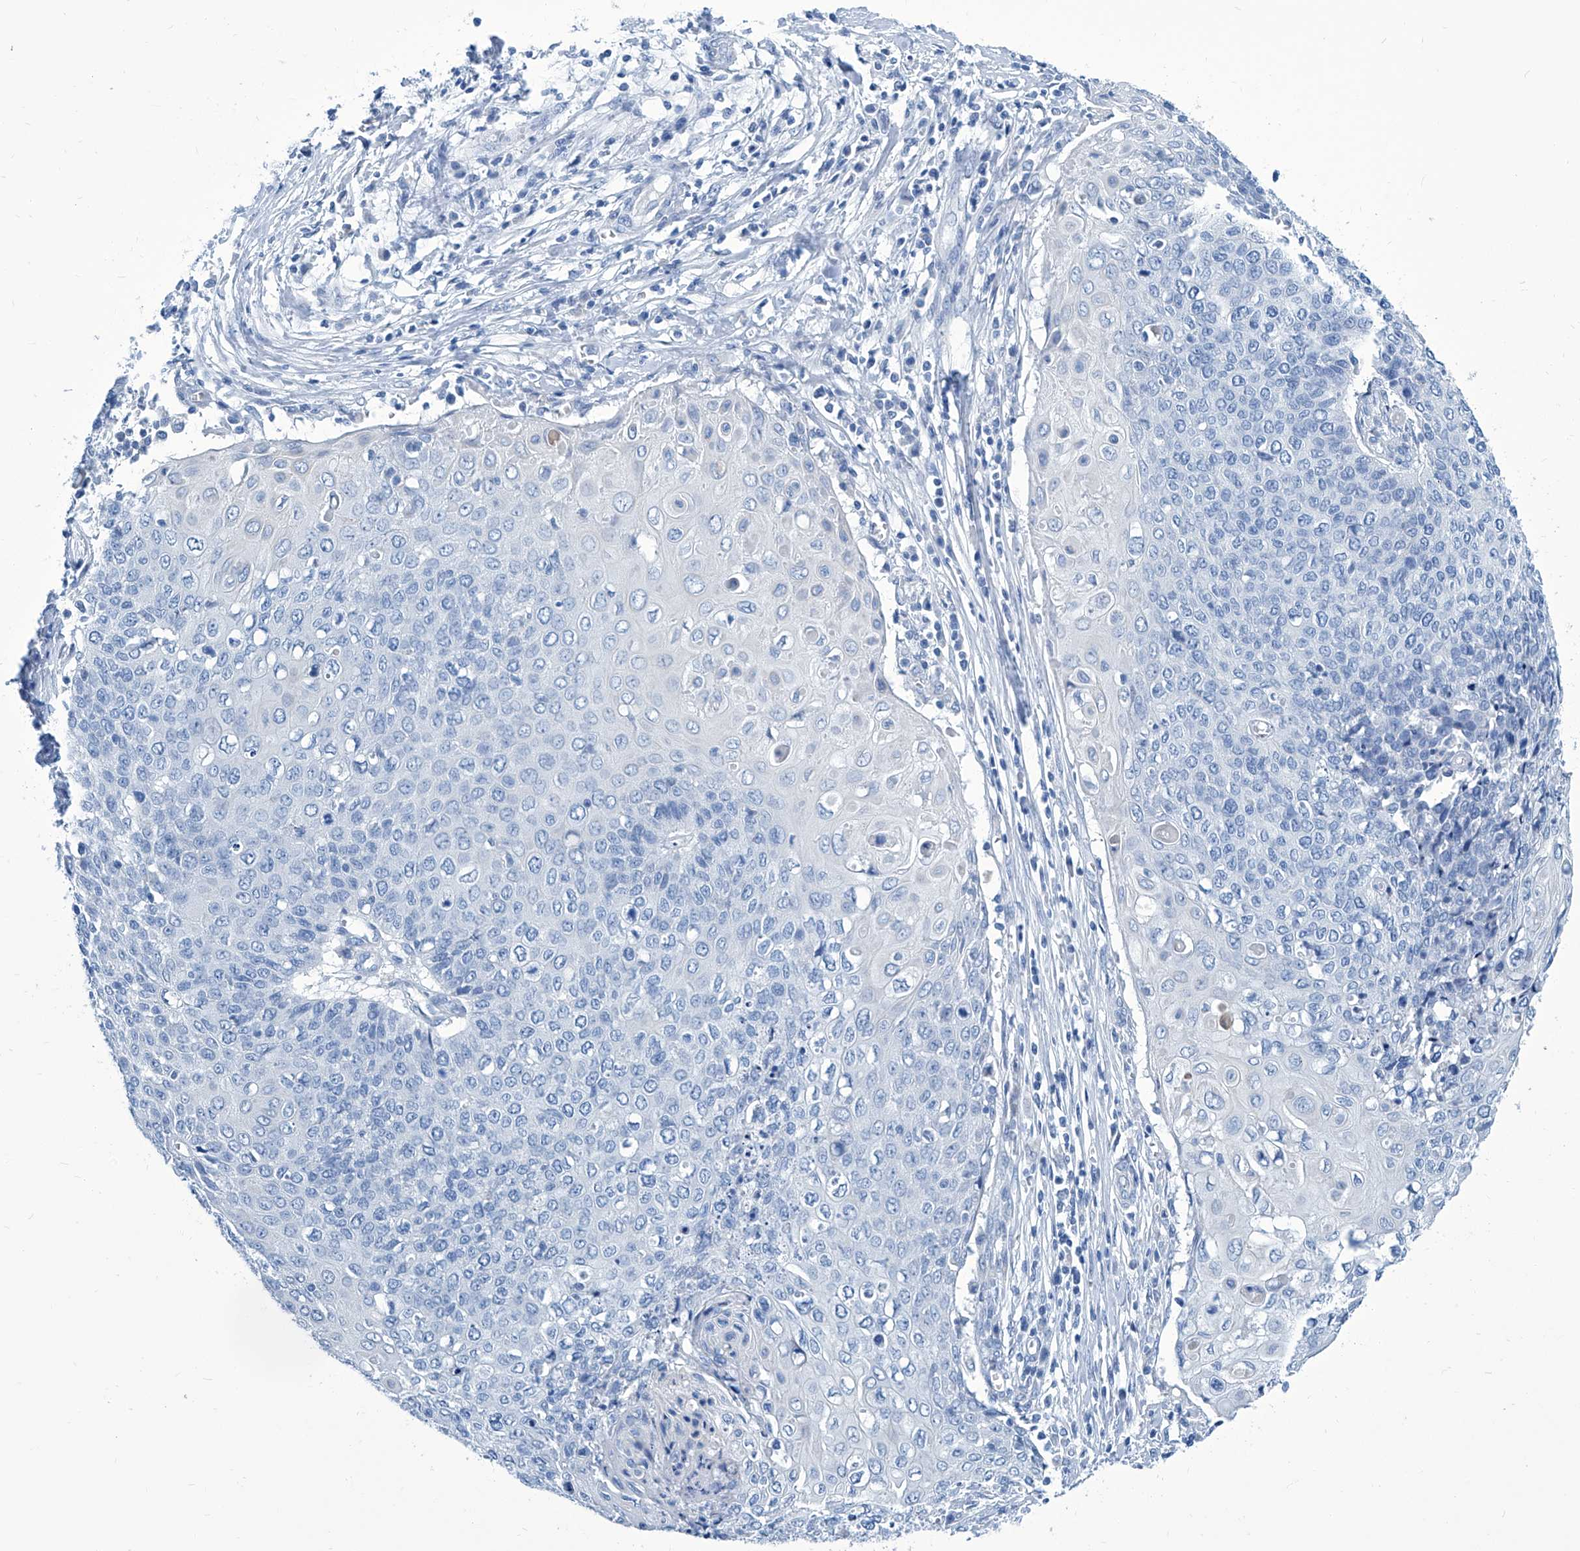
{"staining": {"intensity": "negative", "quantity": "none", "location": "none"}, "tissue": "cervical cancer", "cell_type": "Tumor cells", "image_type": "cancer", "snomed": [{"axis": "morphology", "description": "Squamous cell carcinoma, NOS"}, {"axis": "topography", "description": "Cervix"}], "caption": "Tumor cells are negative for brown protein staining in cervical cancer (squamous cell carcinoma).", "gene": "ZNF519", "patient": {"sex": "female", "age": 39}}